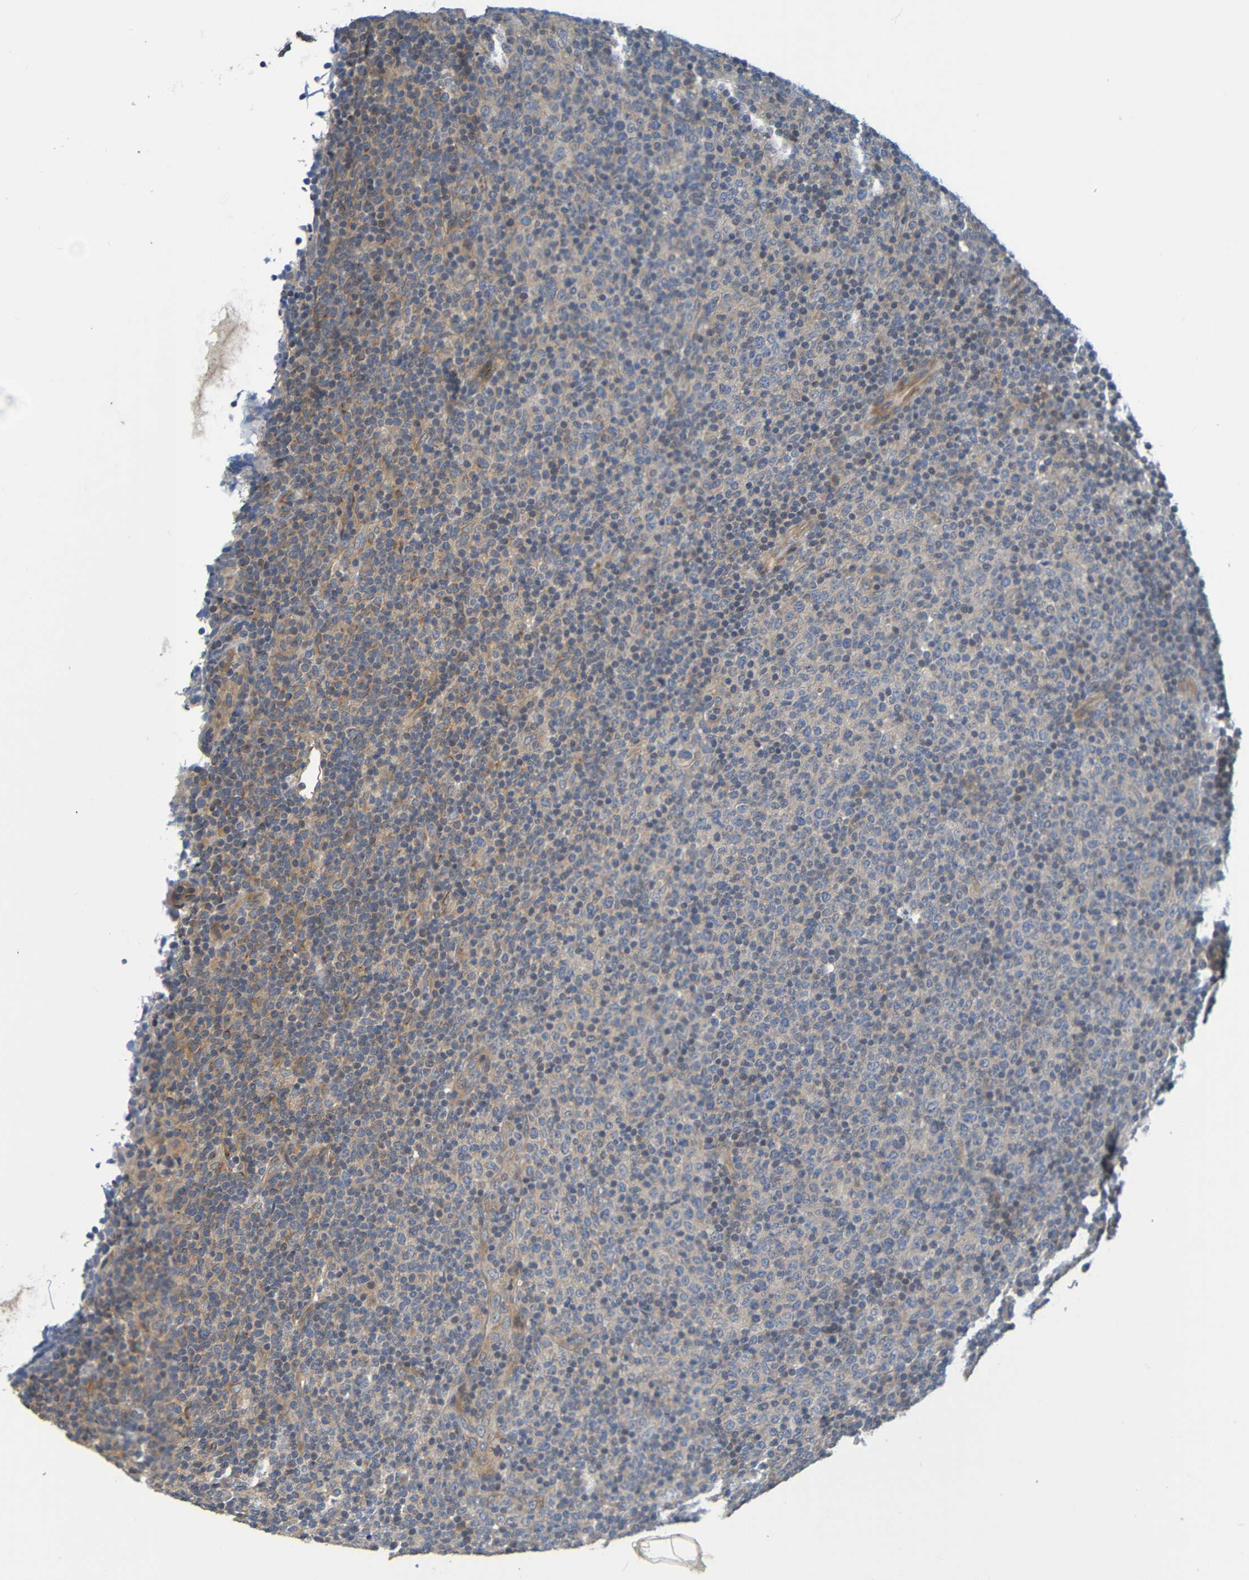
{"staining": {"intensity": "weak", "quantity": "25%-75%", "location": "cytoplasmic/membranous"}, "tissue": "lymphoma", "cell_type": "Tumor cells", "image_type": "cancer", "snomed": [{"axis": "morphology", "description": "Malignant lymphoma, non-Hodgkin's type, Low grade"}, {"axis": "topography", "description": "Lymph node"}], "caption": "This is a histology image of immunohistochemistry staining of lymphoma, which shows weak positivity in the cytoplasmic/membranous of tumor cells.", "gene": "CYP4F2", "patient": {"sex": "male", "age": 70}}